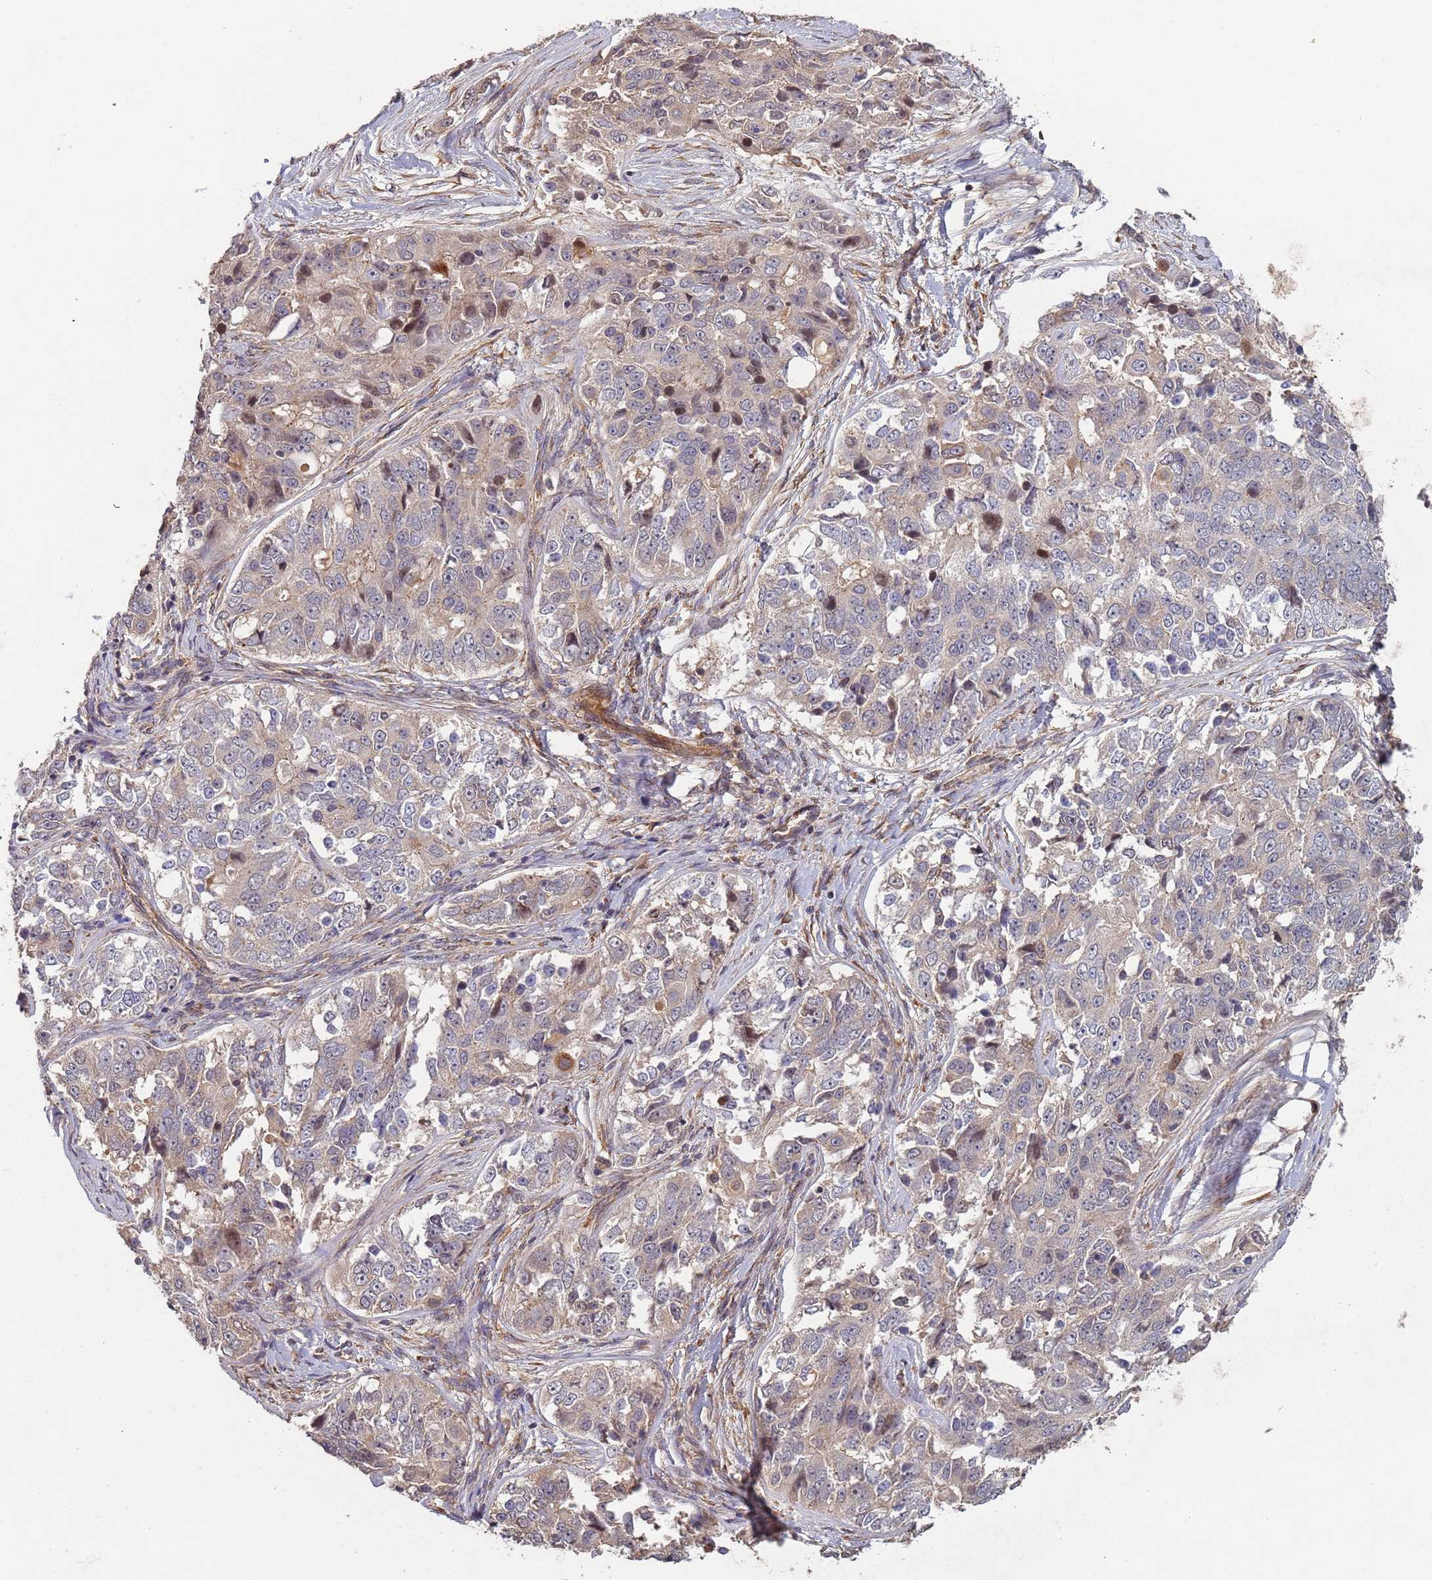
{"staining": {"intensity": "weak", "quantity": "<25%", "location": "cytoplasmic/membranous"}, "tissue": "ovarian cancer", "cell_type": "Tumor cells", "image_type": "cancer", "snomed": [{"axis": "morphology", "description": "Carcinoma, endometroid"}, {"axis": "topography", "description": "Ovary"}], "caption": "Tumor cells are negative for protein expression in human ovarian cancer (endometroid carcinoma).", "gene": "KANSL1L", "patient": {"sex": "female", "age": 51}}